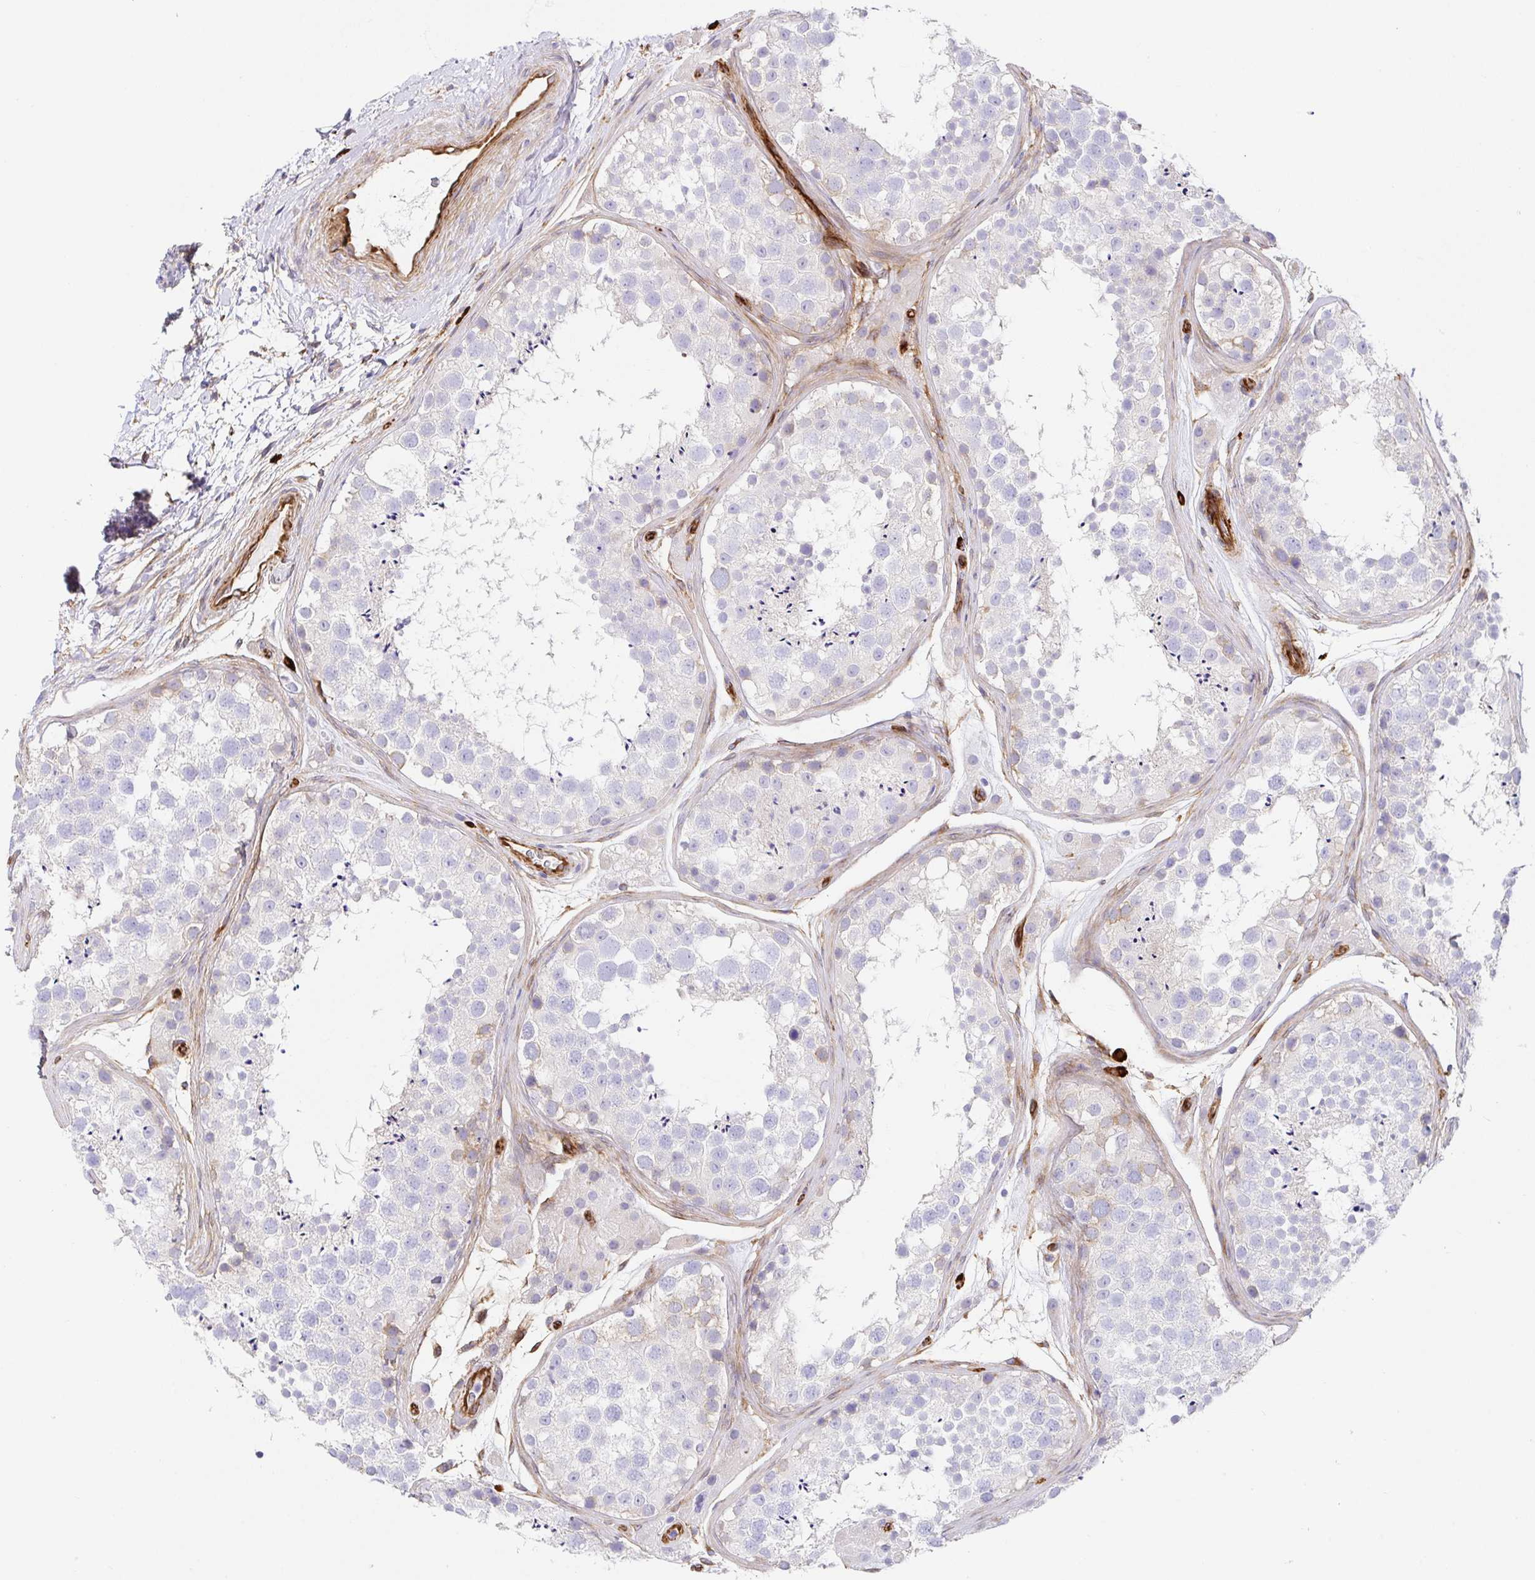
{"staining": {"intensity": "negative", "quantity": "none", "location": "none"}, "tissue": "testis", "cell_type": "Cells in seminiferous ducts", "image_type": "normal", "snomed": [{"axis": "morphology", "description": "Normal tissue, NOS"}, {"axis": "topography", "description": "Testis"}], "caption": "This histopathology image is of normal testis stained with immunohistochemistry (IHC) to label a protein in brown with the nuclei are counter-stained blue. There is no positivity in cells in seminiferous ducts. The staining was performed using DAB to visualize the protein expression in brown, while the nuclei were stained in blue with hematoxylin (Magnification: 20x).", "gene": "DOCK1", "patient": {"sex": "male", "age": 41}}